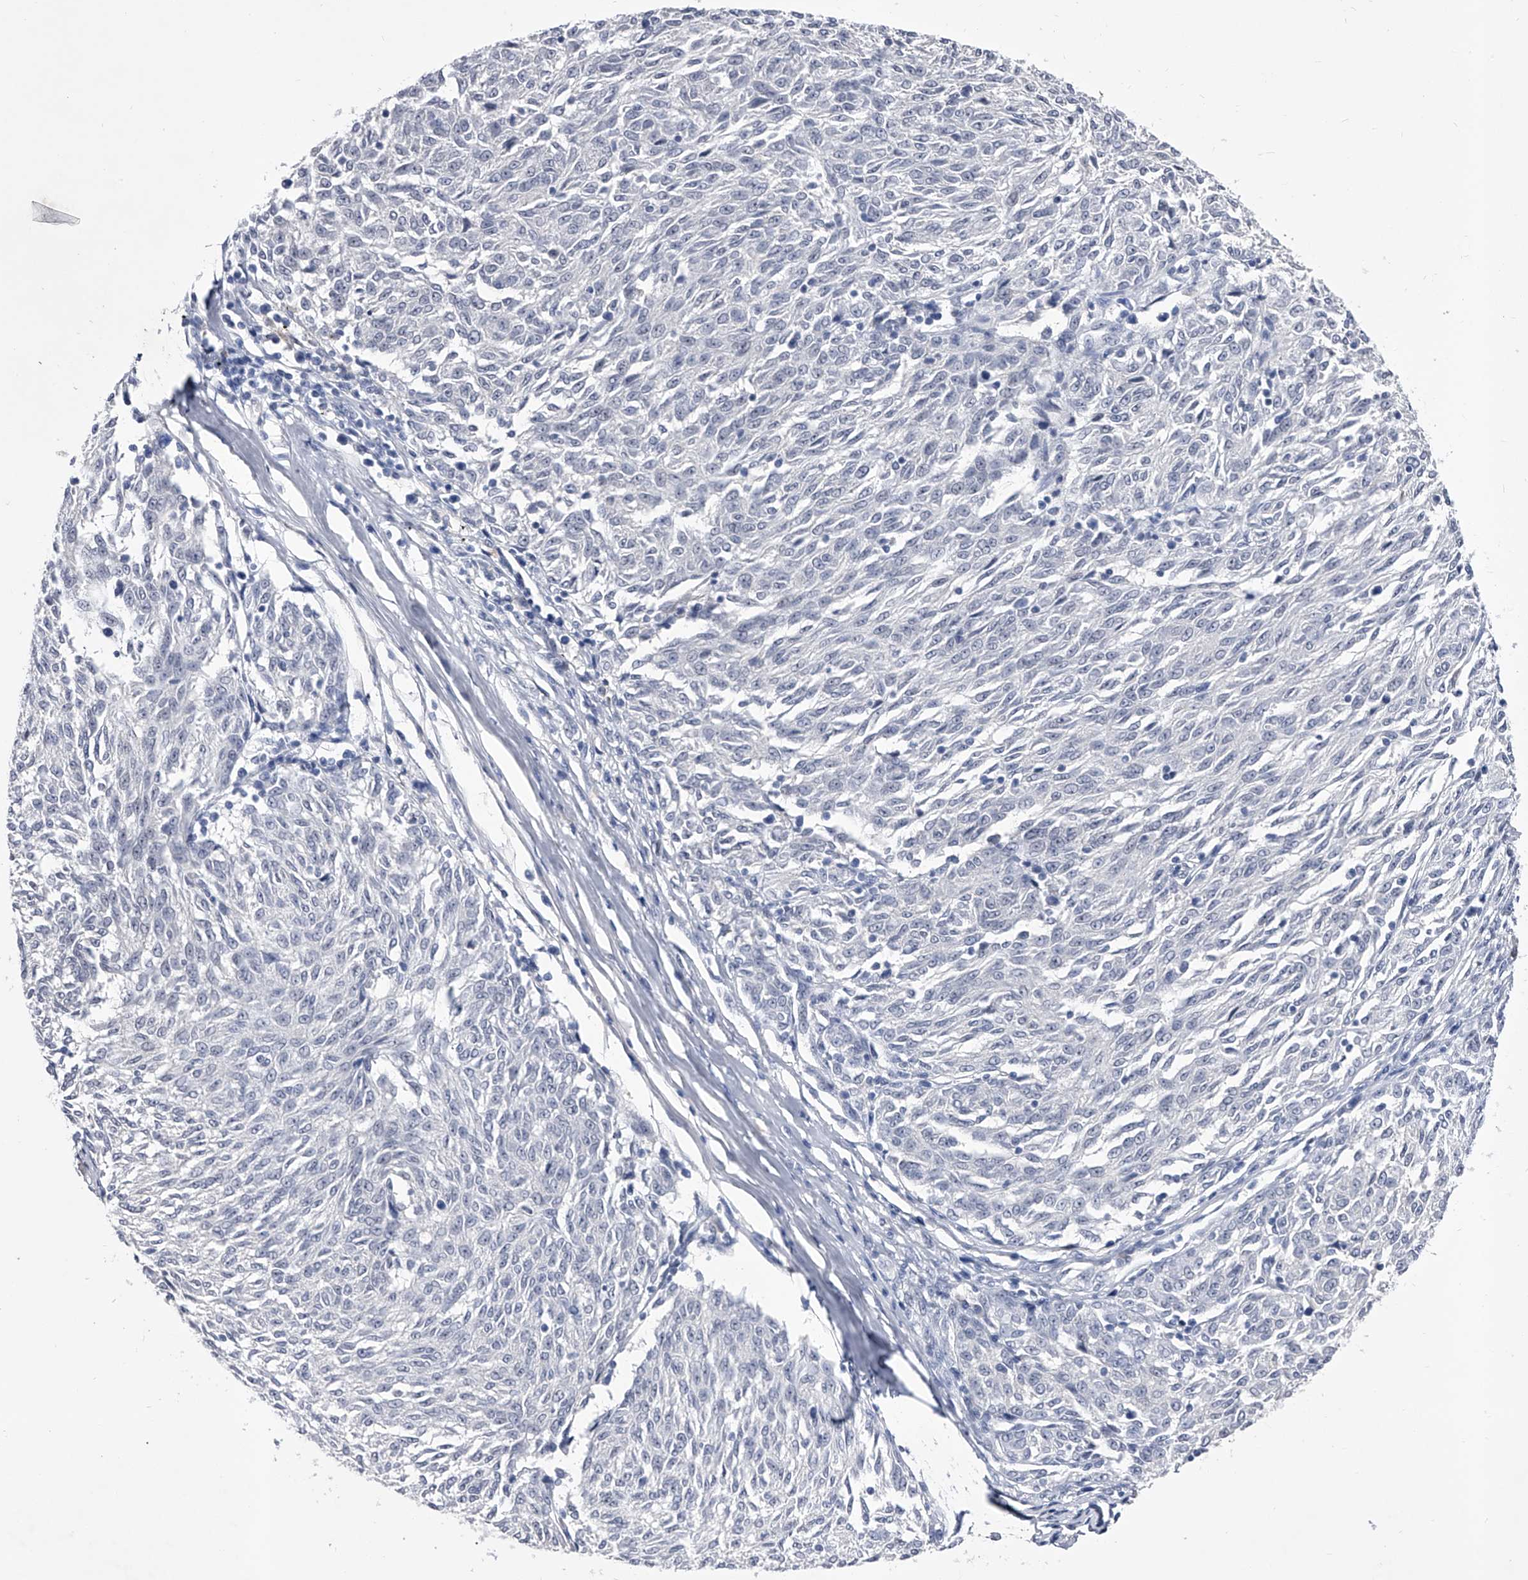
{"staining": {"intensity": "negative", "quantity": "none", "location": "none"}, "tissue": "melanoma", "cell_type": "Tumor cells", "image_type": "cancer", "snomed": [{"axis": "morphology", "description": "Malignant melanoma, NOS"}, {"axis": "topography", "description": "Skin"}], "caption": "This is an immunohistochemistry (IHC) micrograph of malignant melanoma. There is no staining in tumor cells.", "gene": "CRISP2", "patient": {"sex": "female", "age": 72}}